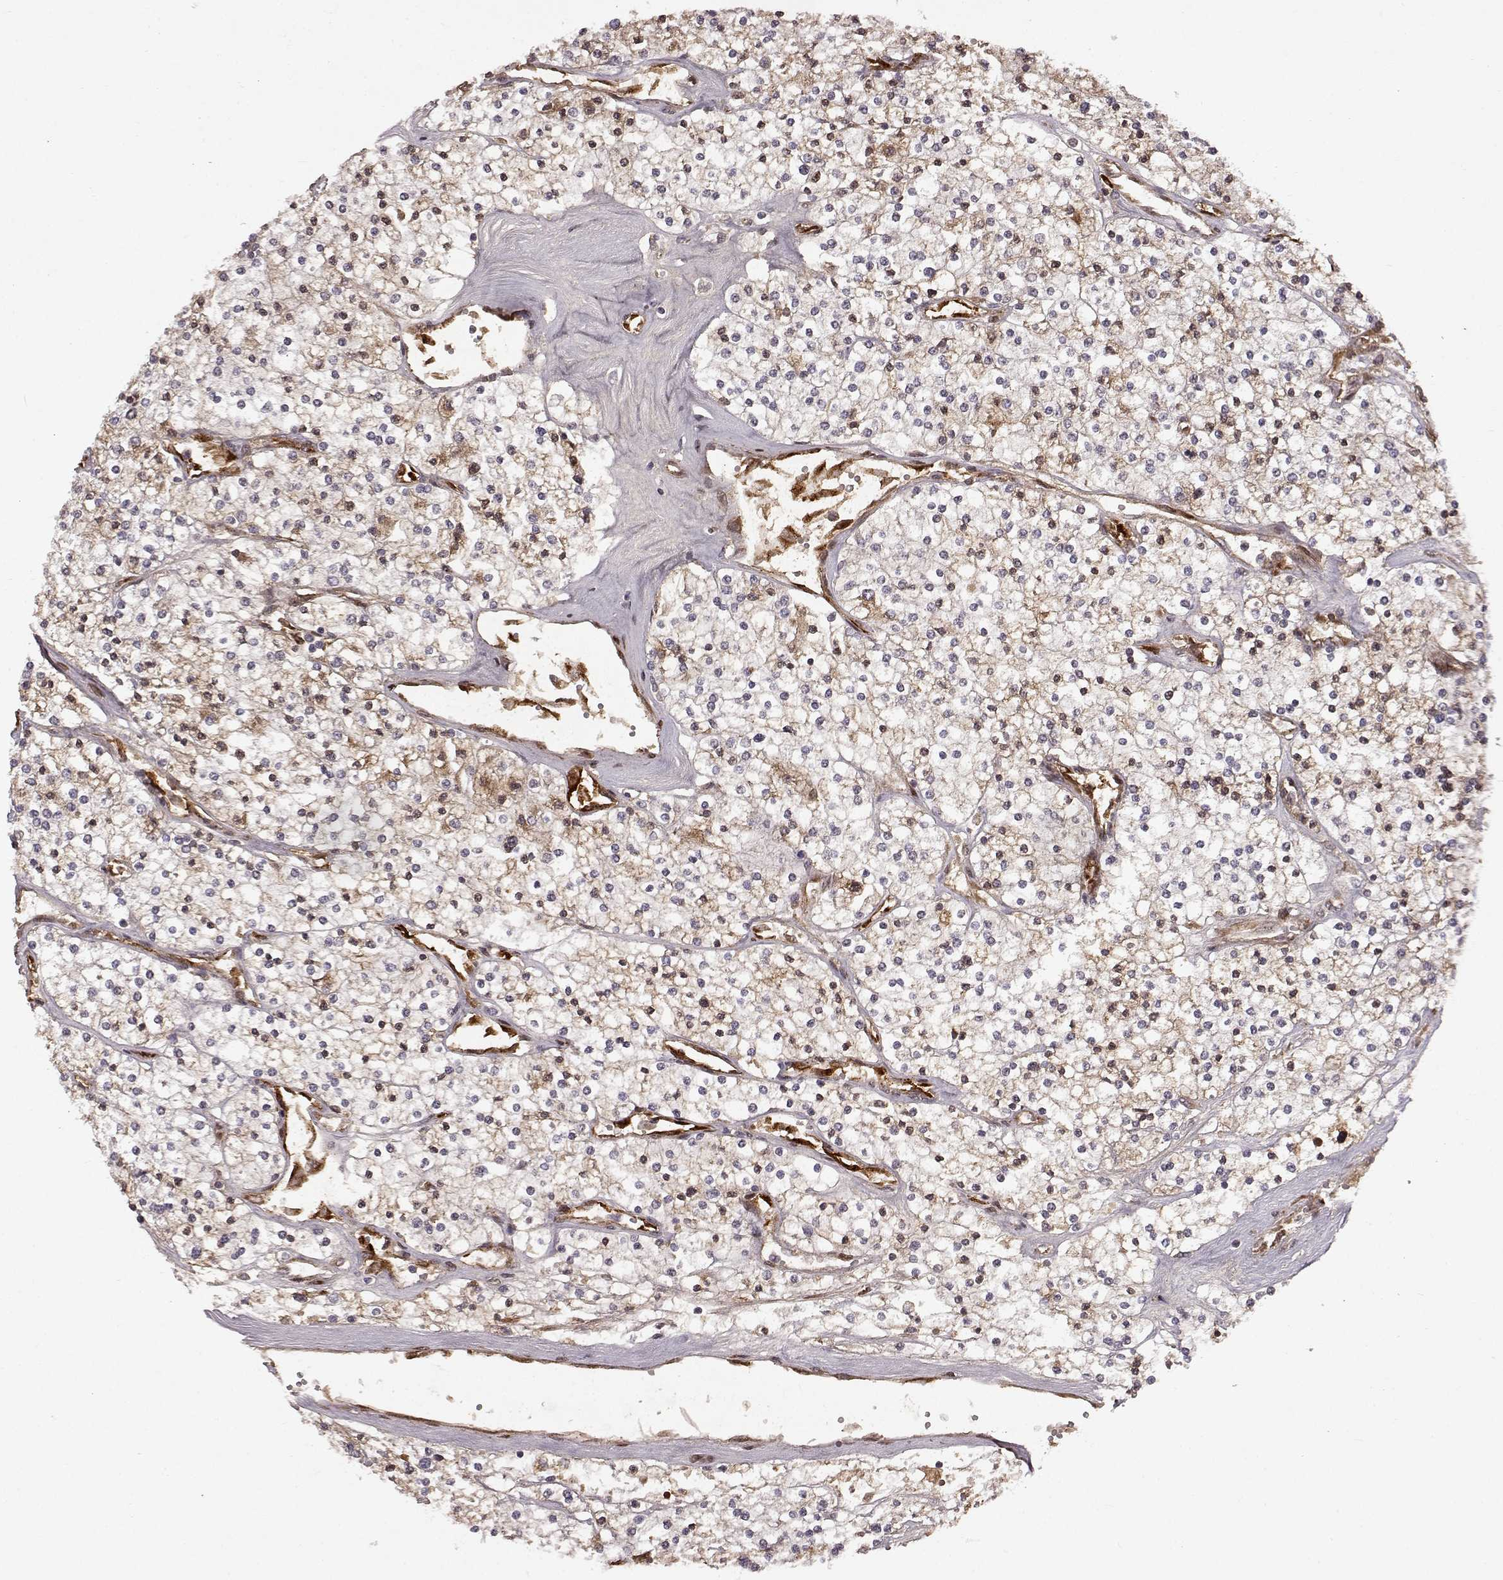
{"staining": {"intensity": "weak", "quantity": ">75%", "location": "cytoplasmic/membranous"}, "tissue": "renal cancer", "cell_type": "Tumor cells", "image_type": "cancer", "snomed": [{"axis": "morphology", "description": "Adenocarcinoma, NOS"}, {"axis": "topography", "description": "Kidney"}], "caption": "Protein positivity by immunohistochemistry (IHC) demonstrates weak cytoplasmic/membranous staining in approximately >75% of tumor cells in renal cancer (adenocarcinoma). (Brightfield microscopy of DAB IHC at high magnification).", "gene": "FSTL1", "patient": {"sex": "male", "age": 80}}